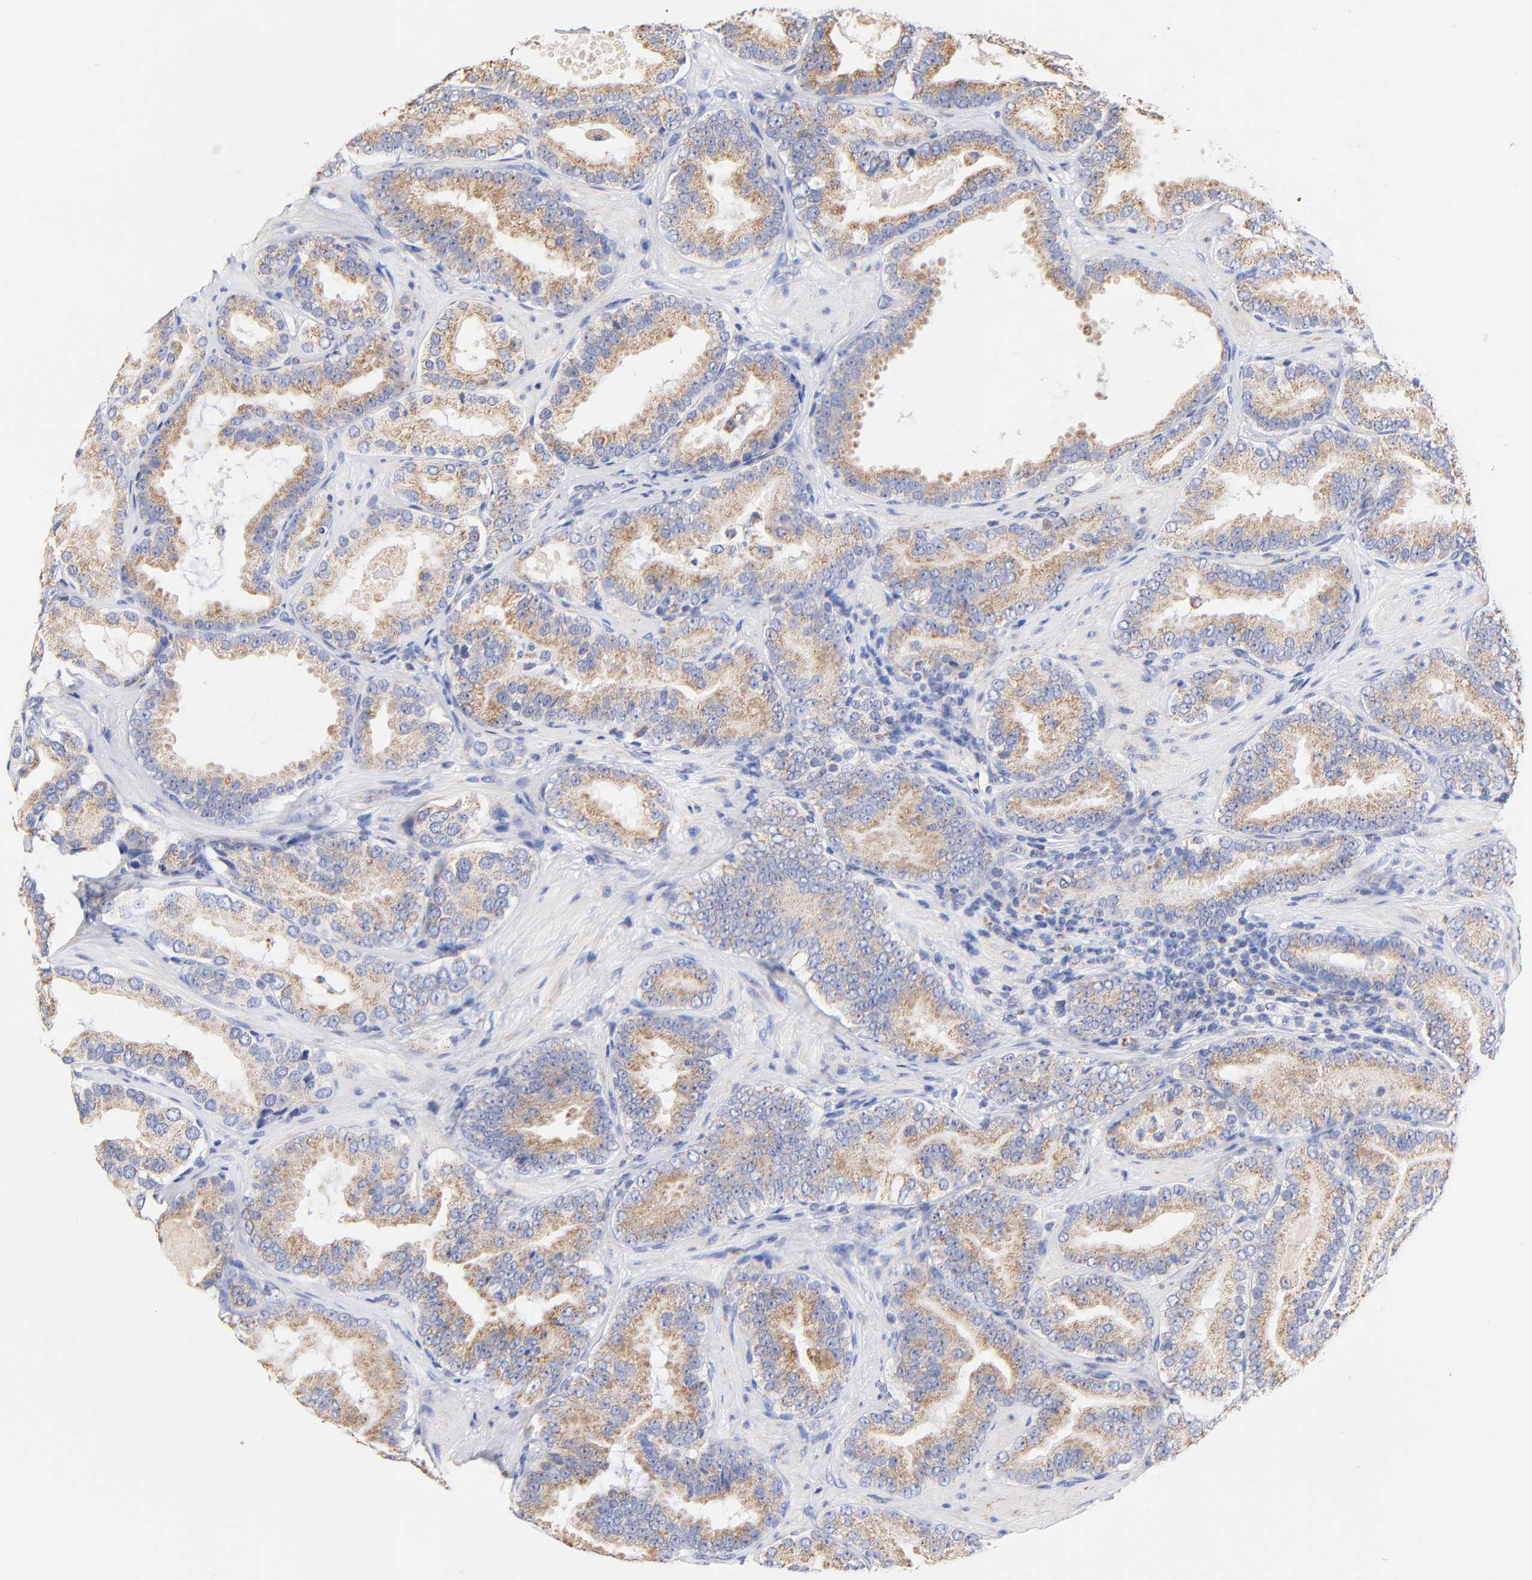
{"staining": {"intensity": "moderate", "quantity": ">75%", "location": "cytoplasmic/membranous"}, "tissue": "prostate cancer", "cell_type": "Tumor cells", "image_type": "cancer", "snomed": [{"axis": "morphology", "description": "Adenocarcinoma, Low grade"}, {"axis": "topography", "description": "Prostate"}], "caption": "Prostate cancer stained with immunohistochemistry (IHC) reveals moderate cytoplasmic/membranous expression in approximately >75% of tumor cells.", "gene": "ATP5F1D", "patient": {"sex": "male", "age": 59}}